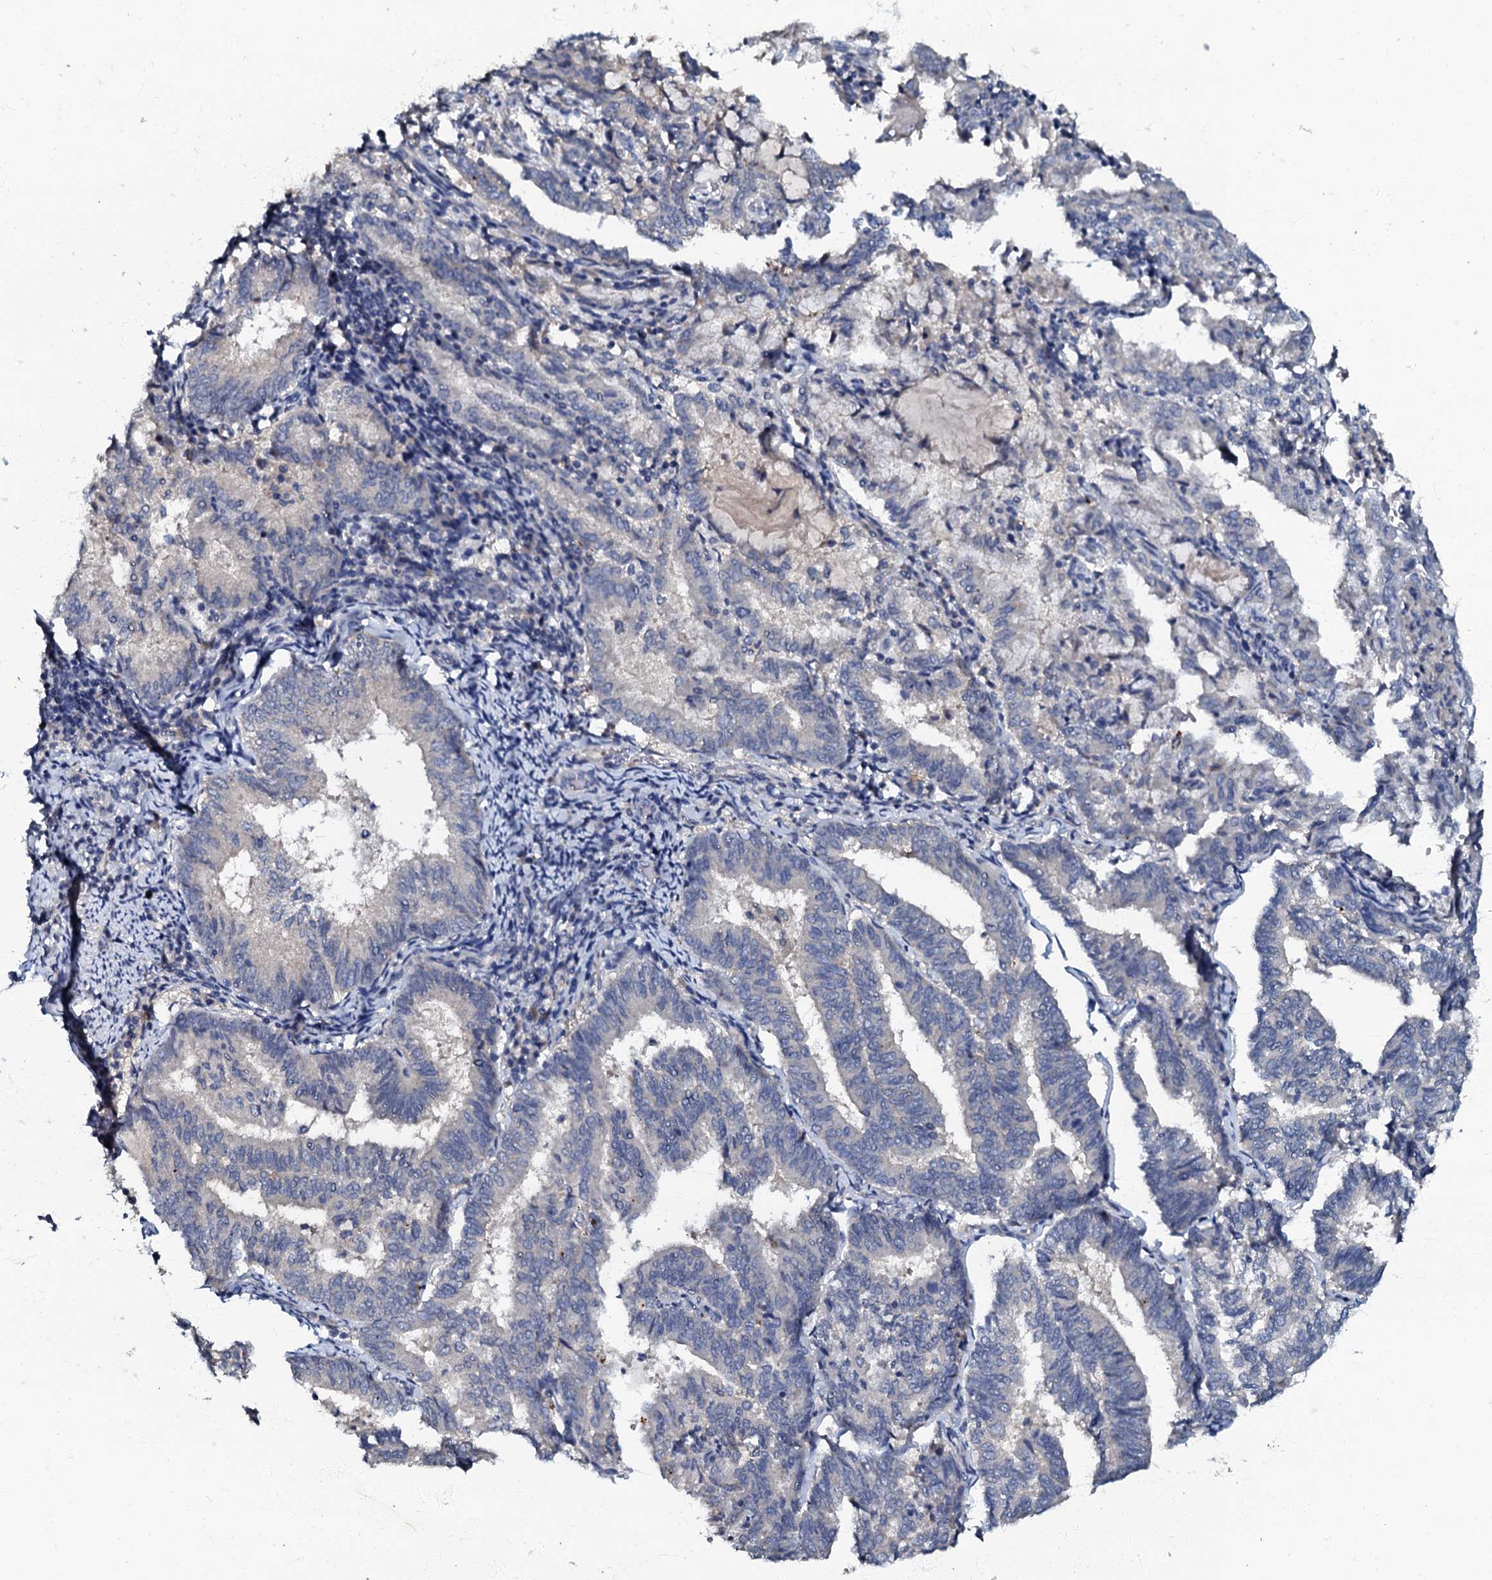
{"staining": {"intensity": "negative", "quantity": "none", "location": "none"}, "tissue": "endometrial cancer", "cell_type": "Tumor cells", "image_type": "cancer", "snomed": [{"axis": "morphology", "description": "Adenocarcinoma, NOS"}, {"axis": "topography", "description": "Endometrium"}], "caption": "IHC of endometrial cancer reveals no positivity in tumor cells.", "gene": "OLAH", "patient": {"sex": "female", "age": 80}}